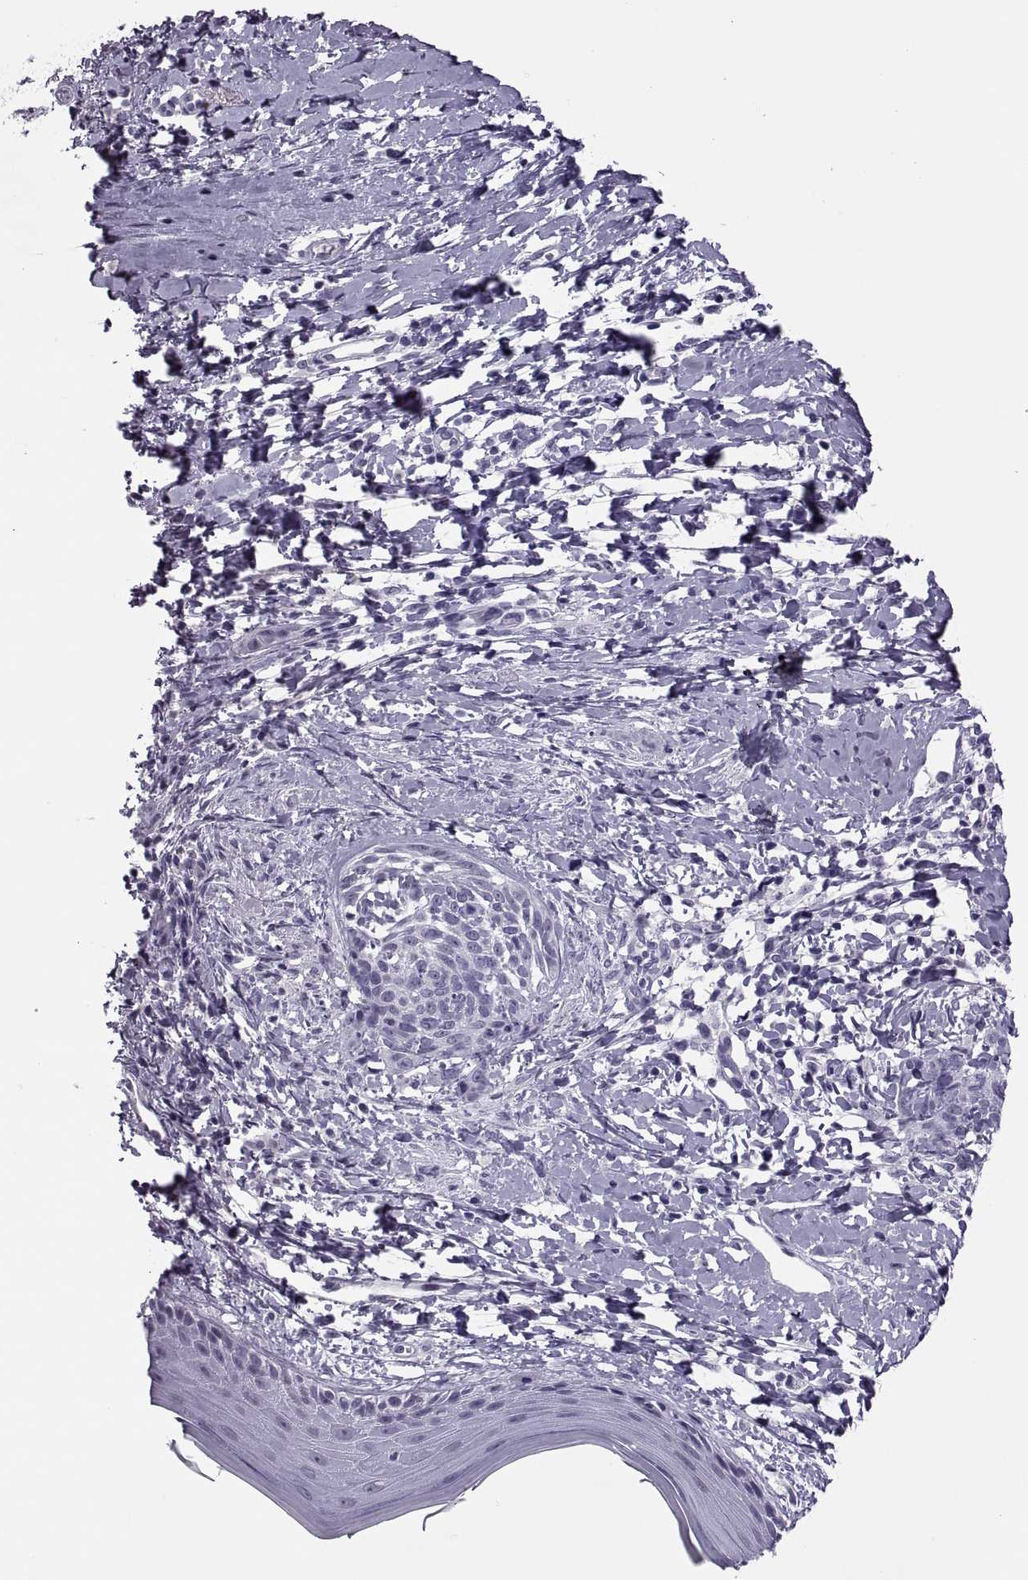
{"staining": {"intensity": "negative", "quantity": "none", "location": "none"}, "tissue": "skin cancer", "cell_type": "Tumor cells", "image_type": "cancer", "snomed": [{"axis": "morphology", "description": "Normal tissue, NOS"}, {"axis": "morphology", "description": "Basal cell carcinoma"}, {"axis": "topography", "description": "Skin"}], "caption": "Immunohistochemistry (IHC) image of neoplastic tissue: human skin cancer stained with DAB shows no significant protein expression in tumor cells. Nuclei are stained in blue.", "gene": "SYNGR4", "patient": {"sex": "male", "age": 84}}